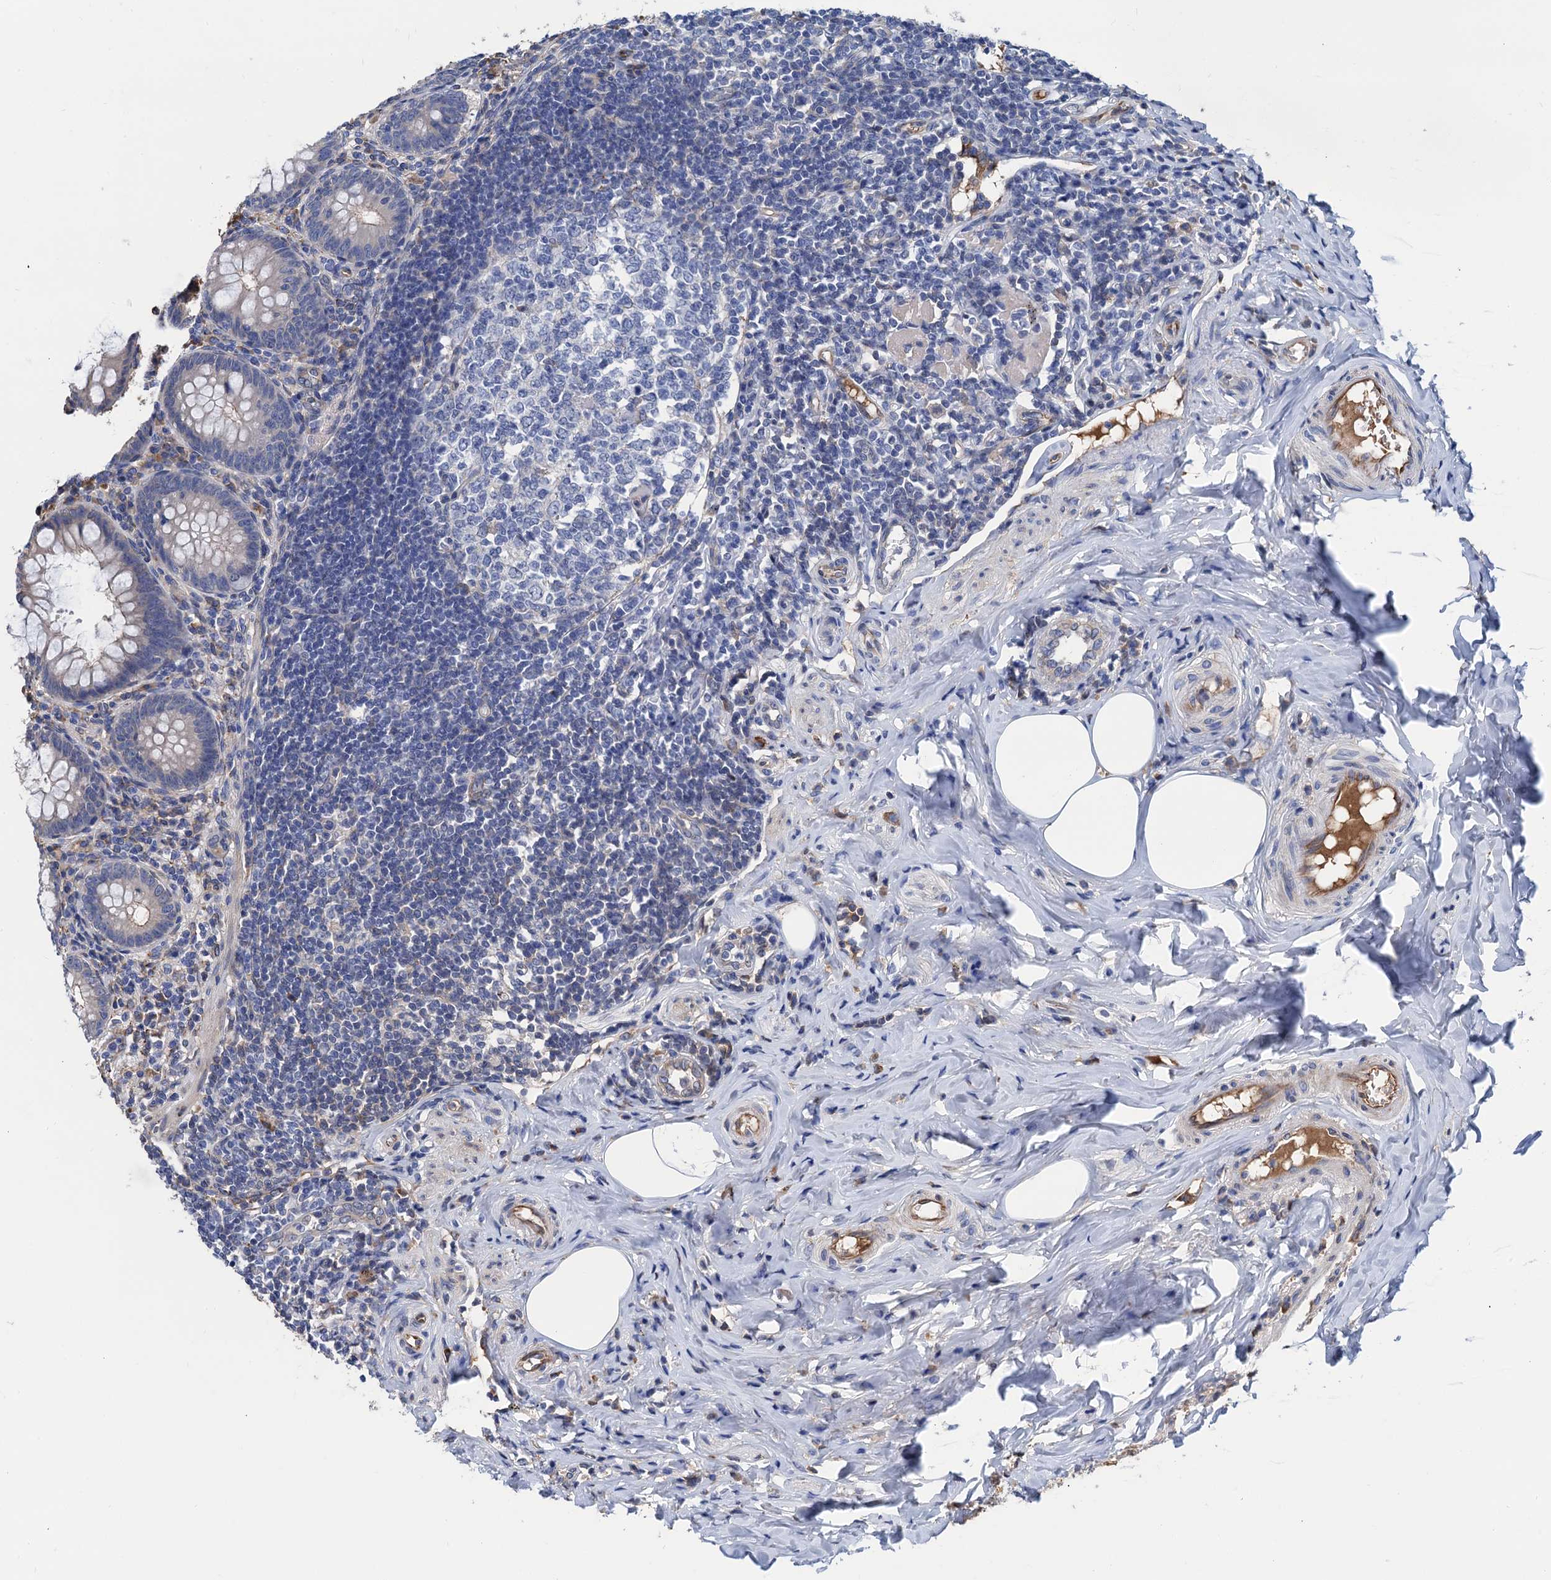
{"staining": {"intensity": "weak", "quantity": "<25%", "location": "cytoplasmic/membranous"}, "tissue": "appendix", "cell_type": "Glandular cells", "image_type": "normal", "snomed": [{"axis": "morphology", "description": "Normal tissue, NOS"}, {"axis": "topography", "description": "Appendix"}], "caption": "Protein analysis of normal appendix demonstrates no significant positivity in glandular cells. (Stains: DAB immunohistochemistry with hematoxylin counter stain, Microscopy: brightfield microscopy at high magnification).", "gene": "CNNM1", "patient": {"sex": "female", "age": 33}}